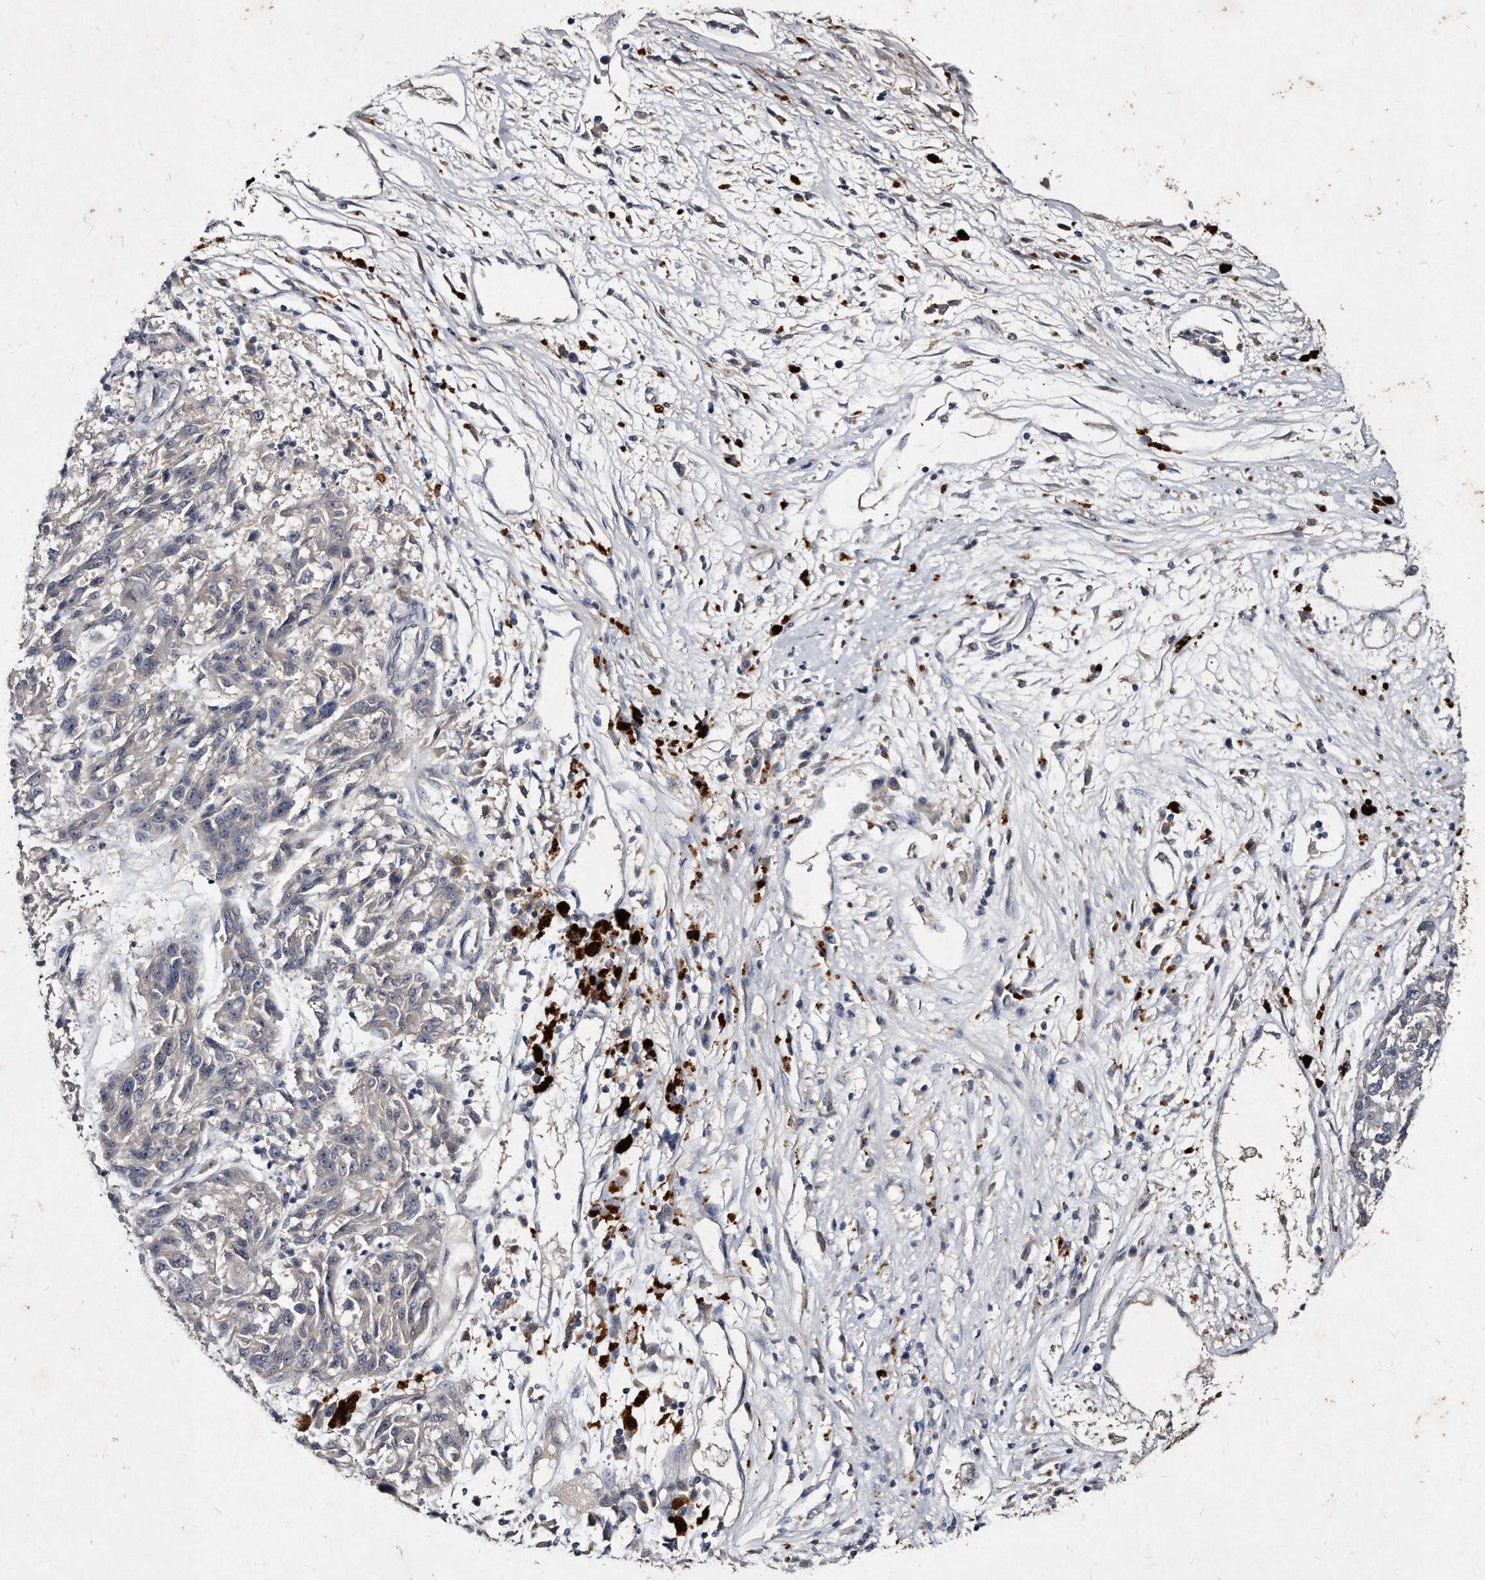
{"staining": {"intensity": "negative", "quantity": "none", "location": "none"}, "tissue": "melanoma", "cell_type": "Tumor cells", "image_type": "cancer", "snomed": [{"axis": "morphology", "description": "Malignant melanoma, NOS"}, {"axis": "topography", "description": "Skin"}], "caption": "Immunohistochemistry (IHC) micrograph of neoplastic tissue: malignant melanoma stained with DAB displays no significant protein expression in tumor cells. Brightfield microscopy of IHC stained with DAB (brown) and hematoxylin (blue), captured at high magnification.", "gene": "KLHDC3", "patient": {"sex": "male", "age": 53}}